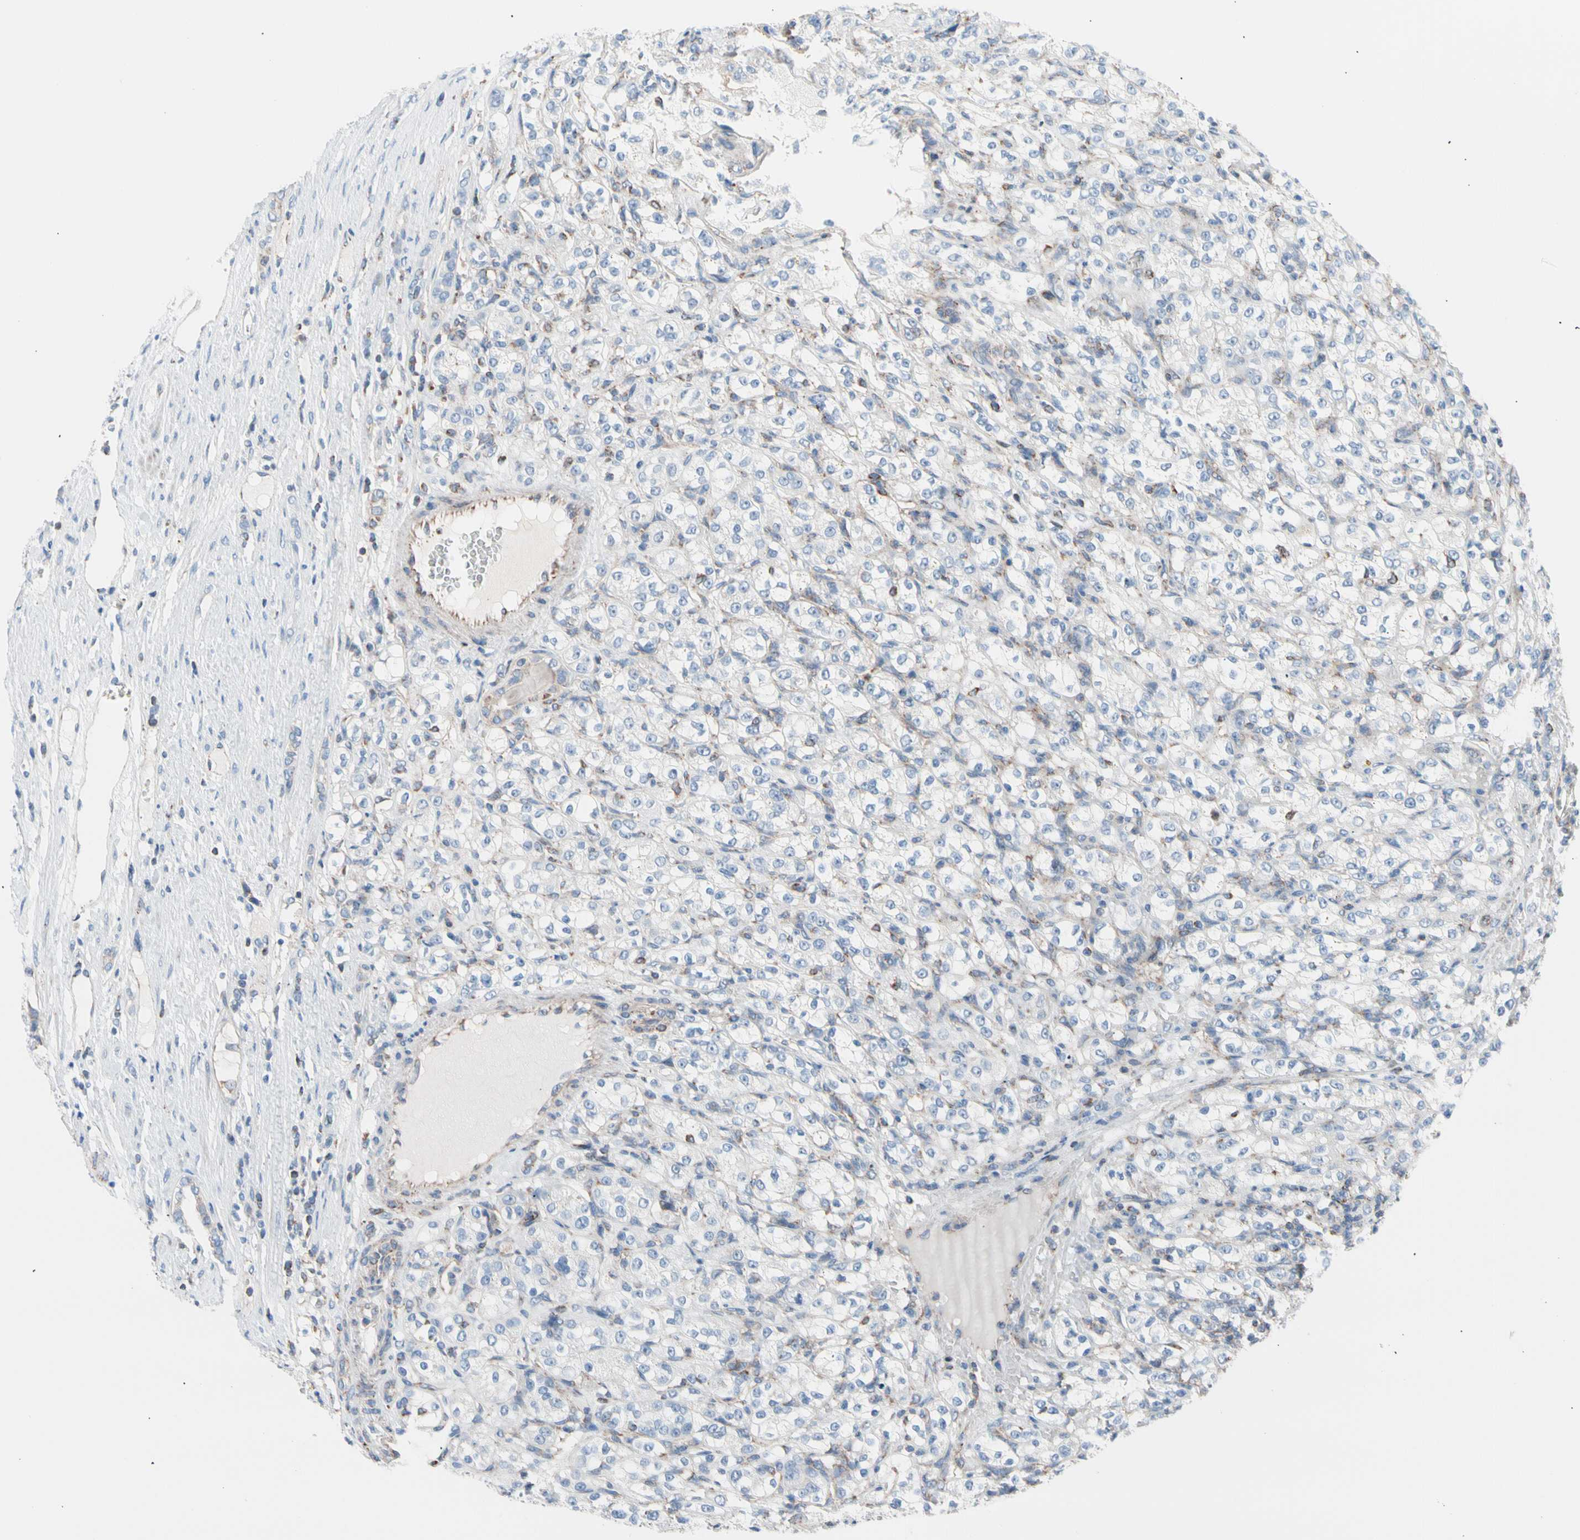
{"staining": {"intensity": "negative", "quantity": "none", "location": "none"}, "tissue": "renal cancer", "cell_type": "Tumor cells", "image_type": "cancer", "snomed": [{"axis": "morphology", "description": "Normal tissue, NOS"}, {"axis": "morphology", "description": "Adenocarcinoma, NOS"}, {"axis": "topography", "description": "Kidney"}], "caption": "Micrograph shows no protein expression in tumor cells of renal adenocarcinoma tissue.", "gene": "HK1", "patient": {"sex": "male", "age": 61}}